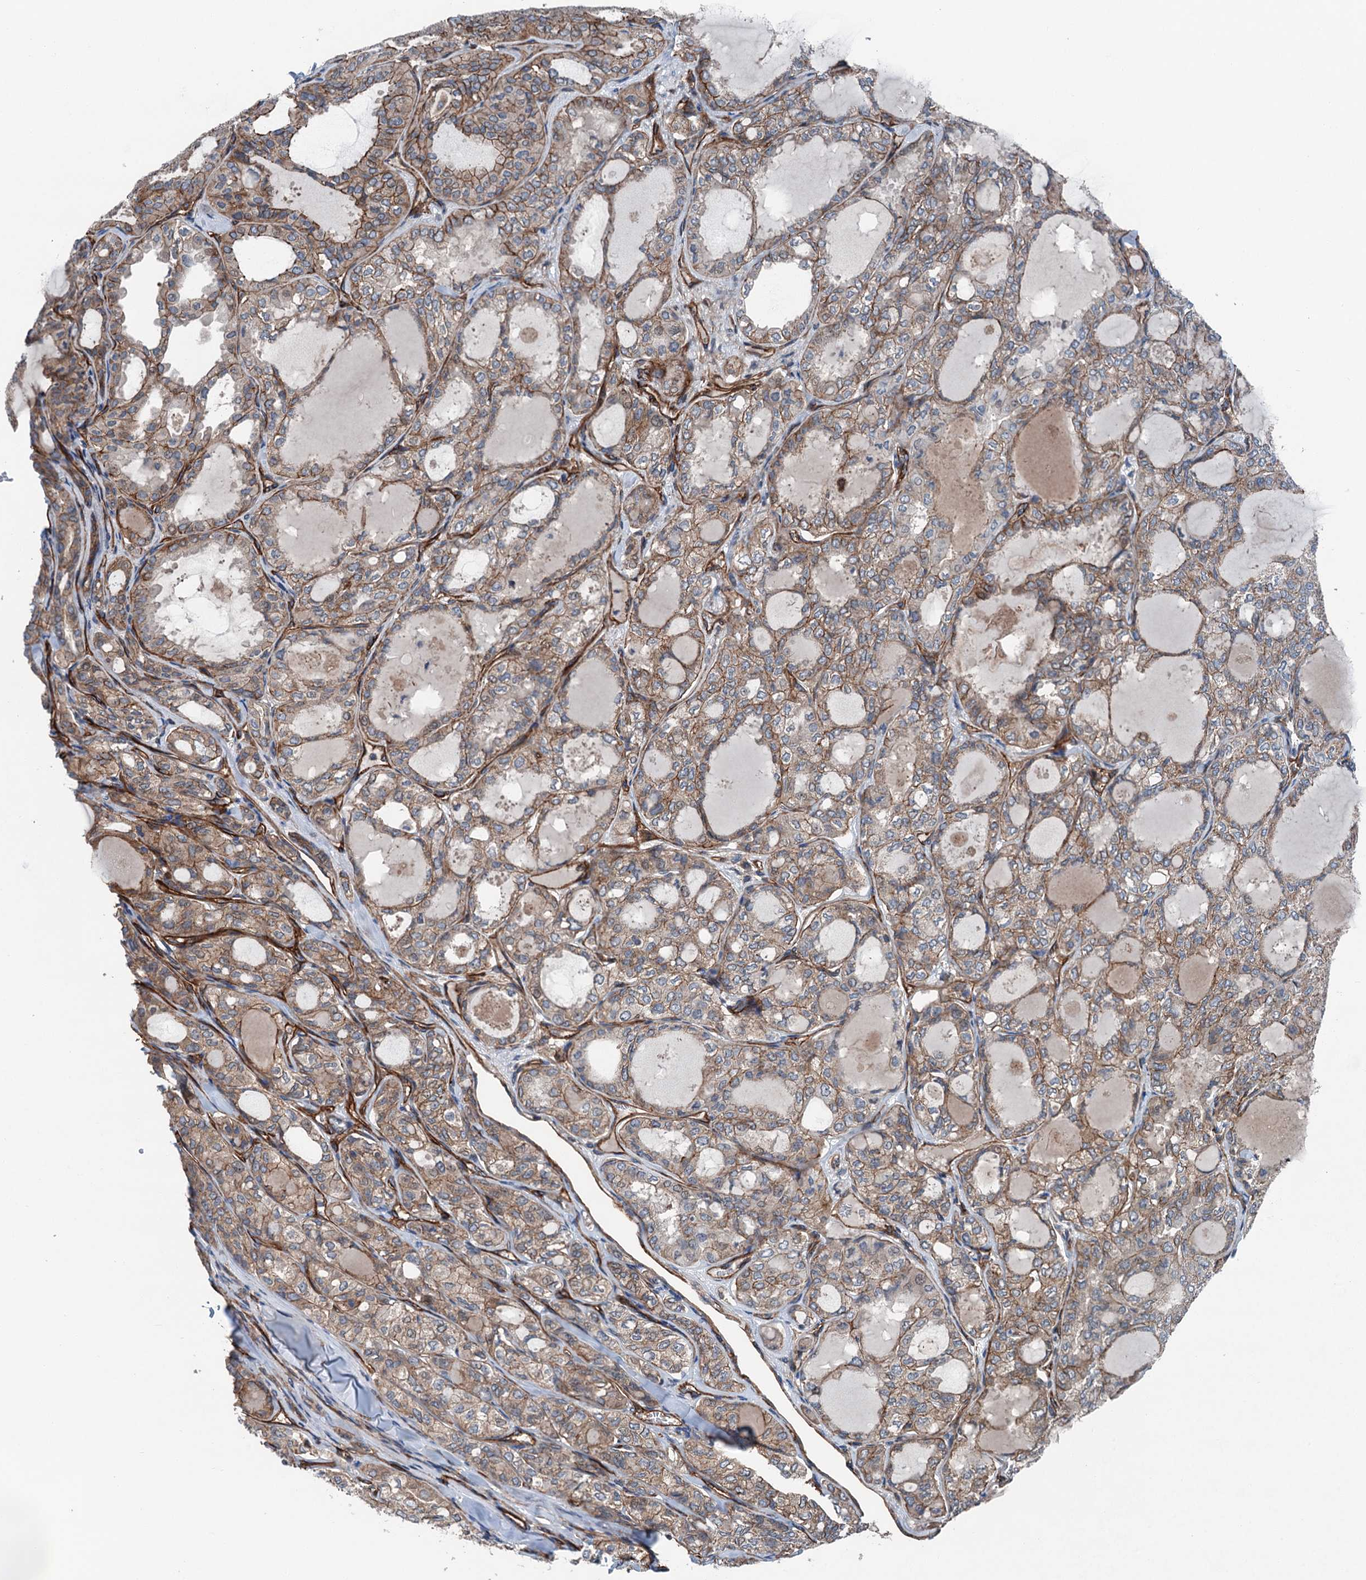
{"staining": {"intensity": "moderate", "quantity": "25%-75%", "location": "cytoplasmic/membranous"}, "tissue": "thyroid cancer", "cell_type": "Tumor cells", "image_type": "cancer", "snomed": [{"axis": "morphology", "description": "Follicular adenoma carcinoma, NOS"}, {"axis": "topography", "description": "Thyroid gland"}], "caption": "Human thyroid cancer stained with a brown dye shows moderate cytoplasmic/membranous positive expression in about 25%-75% of tumor cells.", "gene": "NMRAL1", "patient": {"sex": "male", "age": 75}}